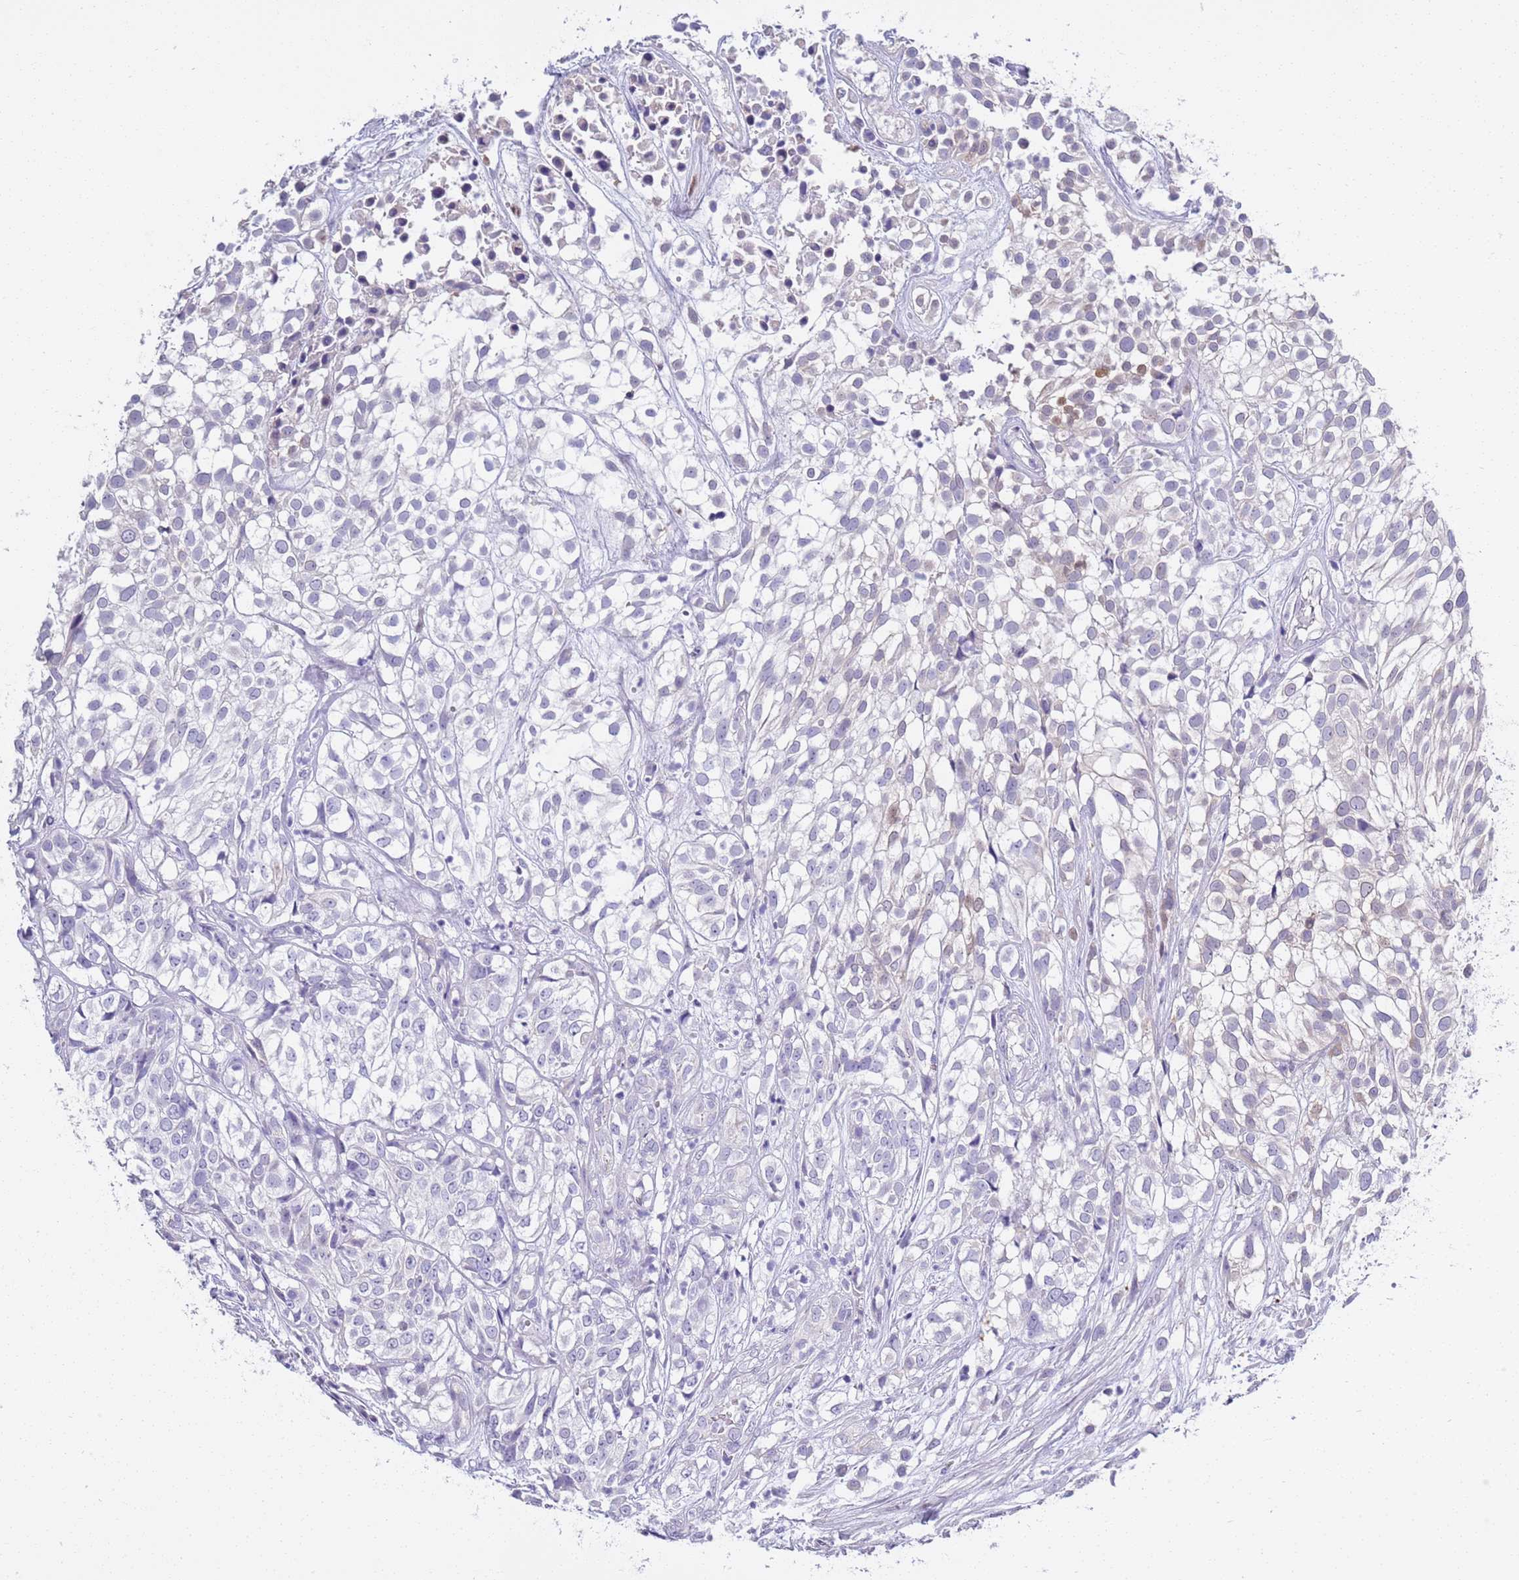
{"staining": {"intensity": "negative", "quantity": "none", "location": "none"}, "tissue": "urothelial cancer", "cell_type": "Tumor cells", "image_type": "cancer", "snomed": [{"axis": "morphology", "description": "Urothelial carcinoma, High grade"}, {"axis": "topography", "description": "Urinary bladder"}], "caption": "Immunohistochemistry (IHC) photomicrograph of urothelial cancer stained for a protein (brown), which shows no staining in tumor cells.", "gene": "BRMS1L", "patient": {"sex": "male", "age": 56}}